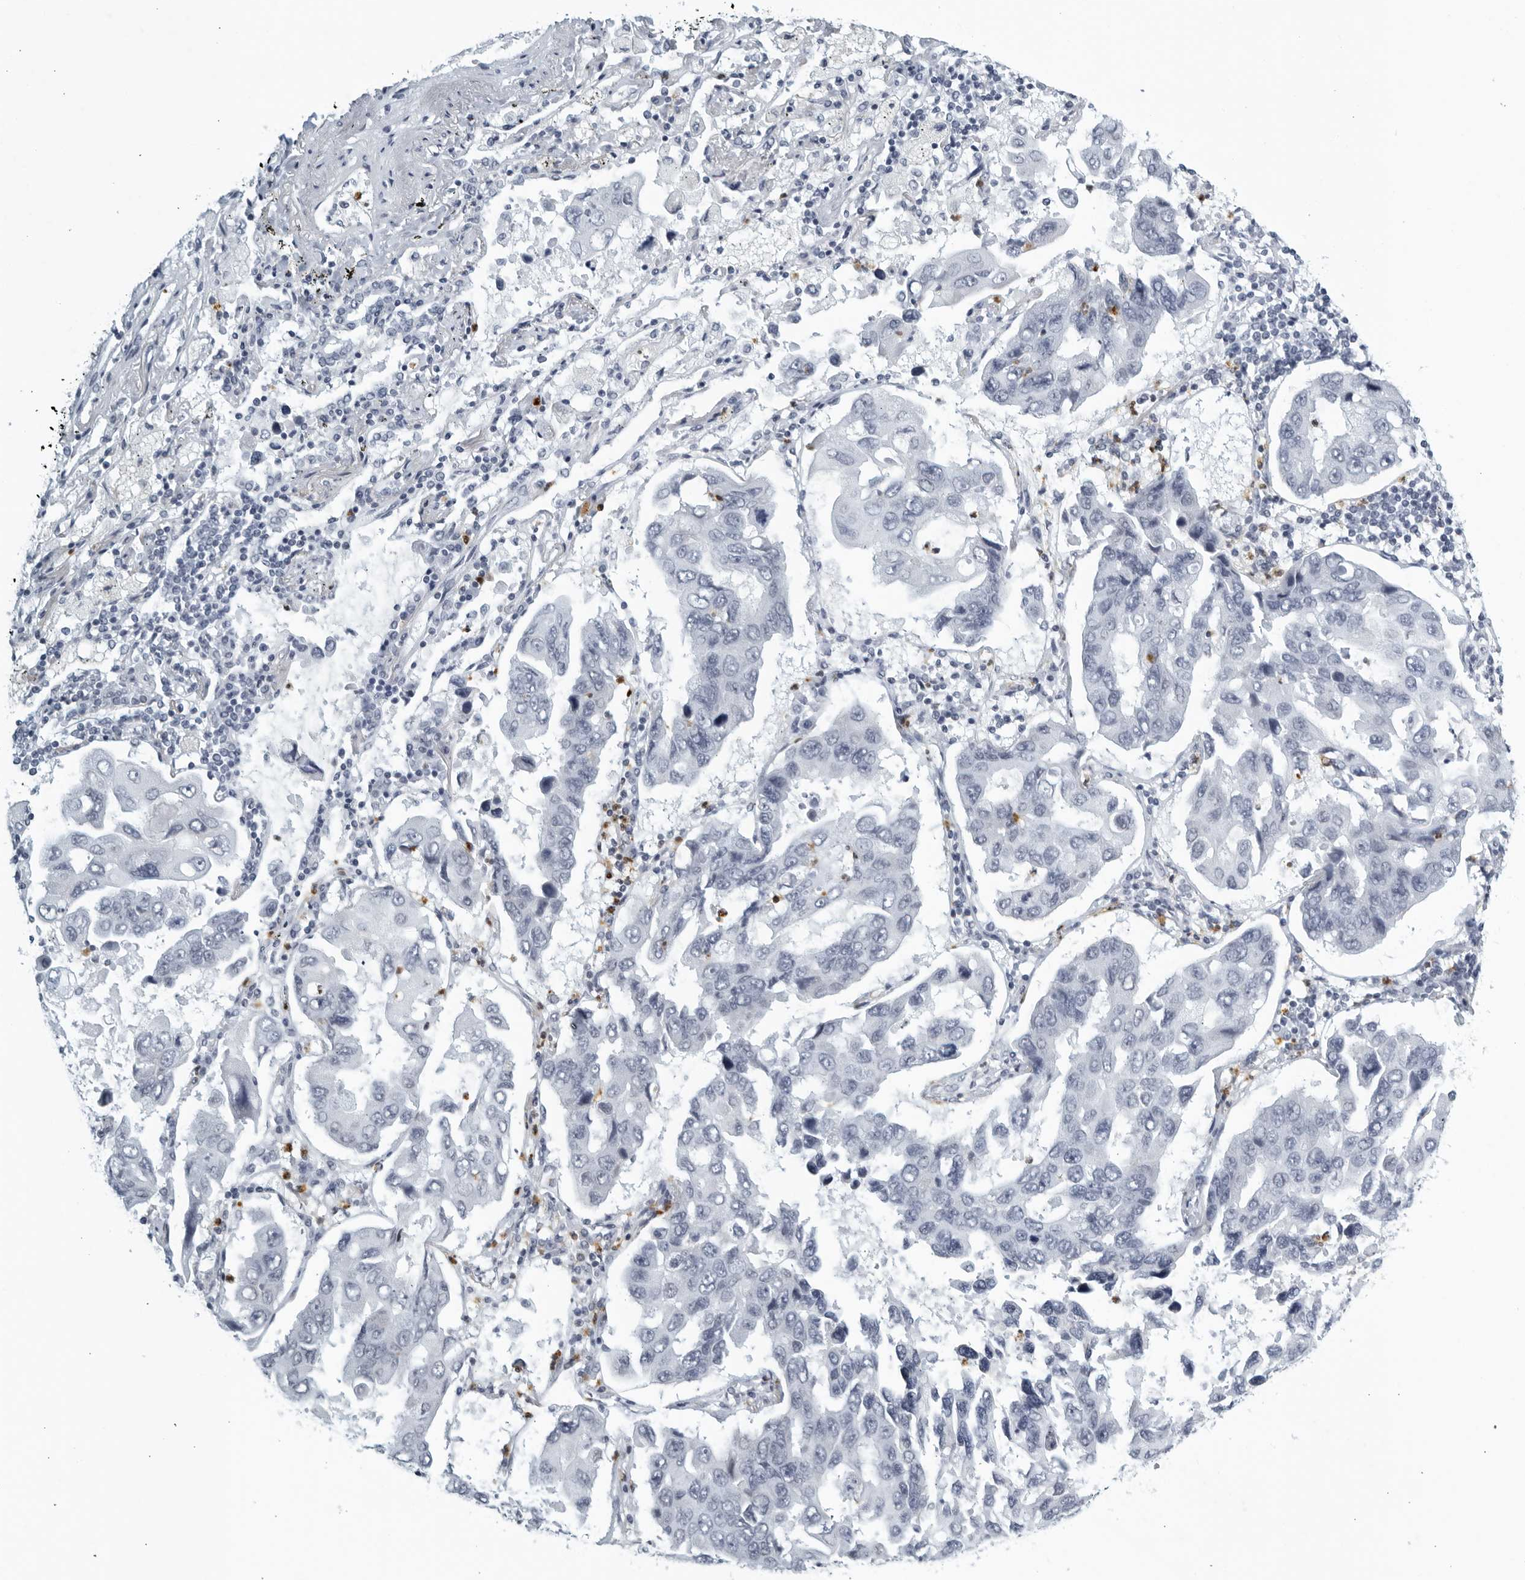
{"staining": {"intensity": "negative", "quantity": "none", "location": "none"}, "tissue": "lung cancer", "cell_type": "Tumor cells", "image_type": "cancer", "snomed": [{"axis": "morphology", "description": "Adenocarcinoma, NOS"}, {"axis": "topography", "description": "Lung"}], "caption": "An image of lung adenocarcinoma stained for a protein shows no brown staining in tumor cells.", "gene": "KLK7", "patient": {"sex": "male", "age": 64}}